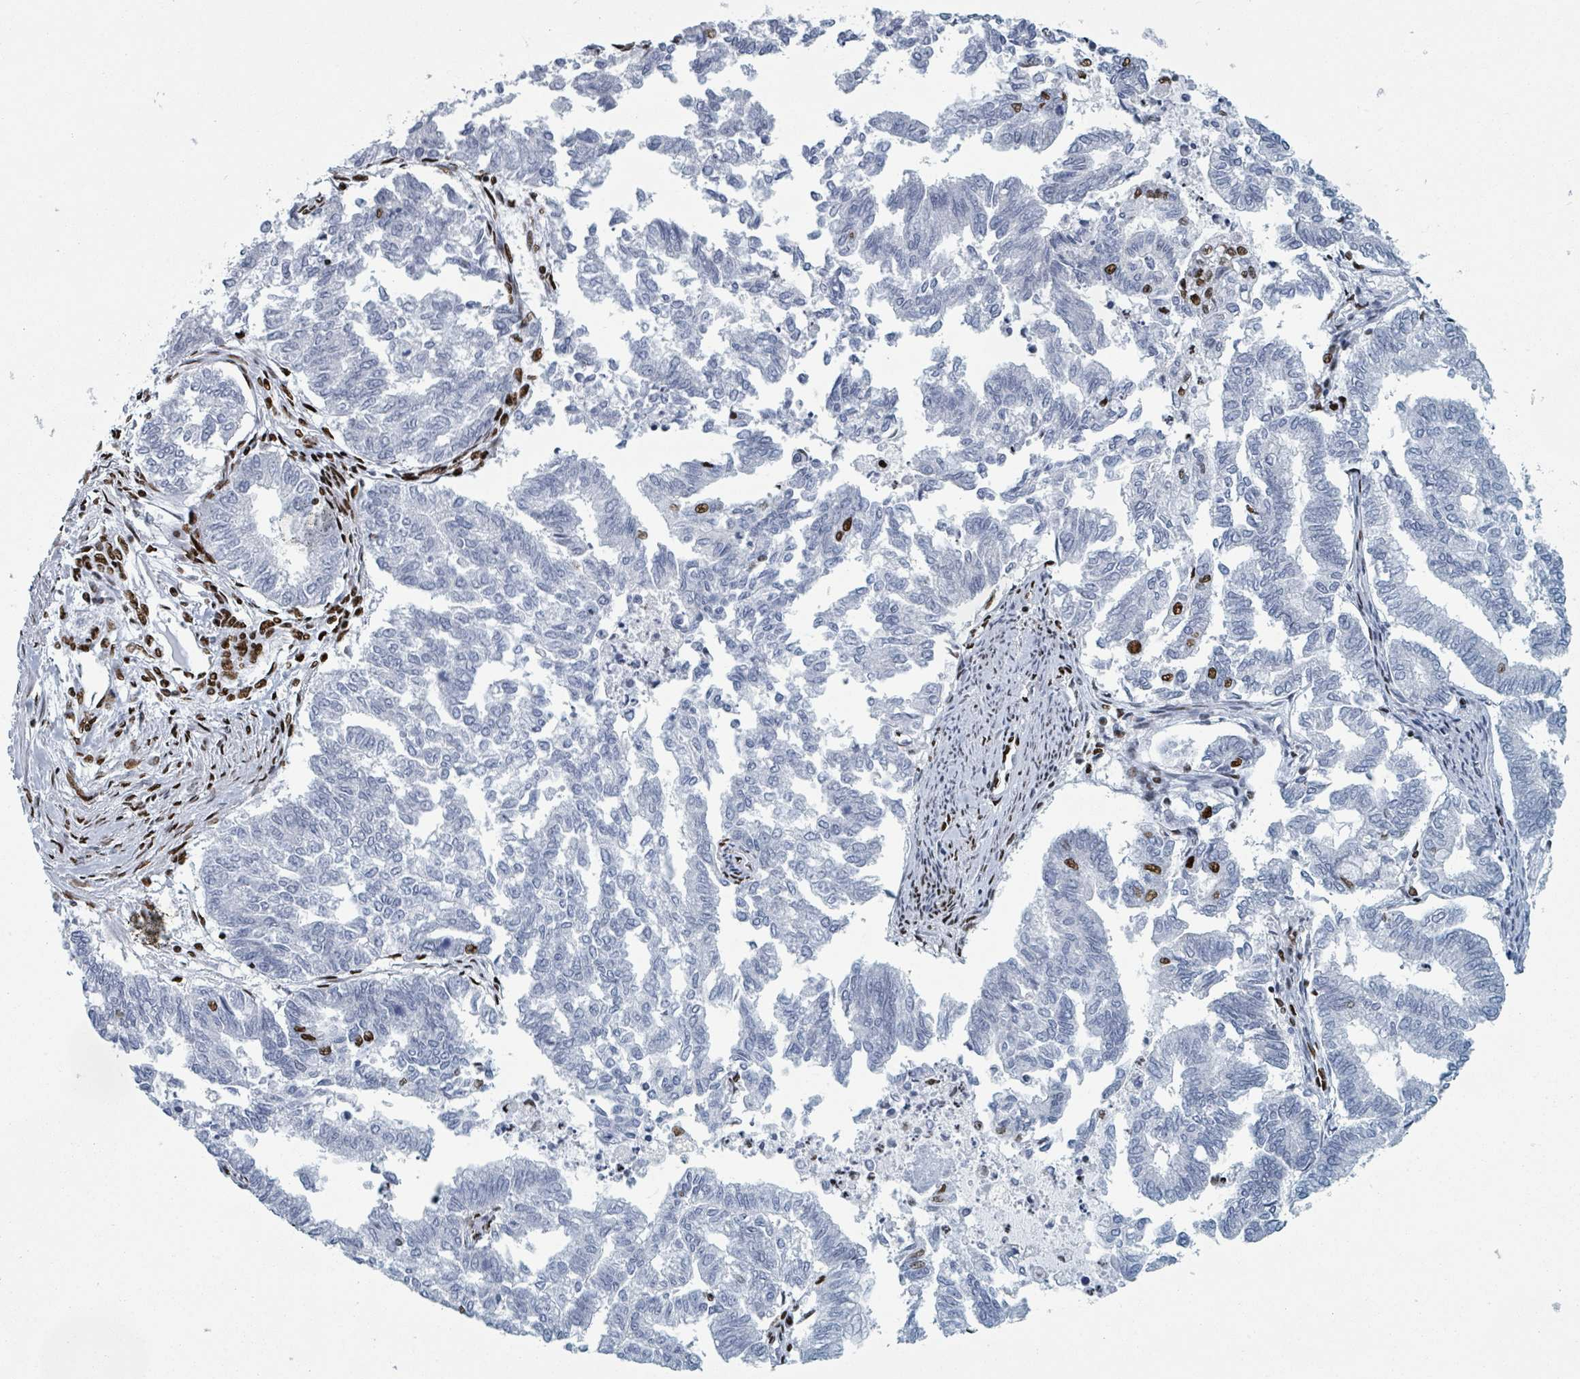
{"staining": {"intensity": "strong", "quantity": "25%-75%", "location": "nuclear"}, "tissue": "endometrial cancer", "cell_type": "Tumor cells", "image_type": "cancer", "snomed": [{"axis": "morphology", "description": "Adenocarcinoma, NOS"}, {"axis": "topography", "description": "Endometrium"}], "caption": "Human adenocarcinoma (endometrial) stained with a protein marker reveals strong staining in tumor cells.", "gene": "DHX16", "patient": {"sex": "female", "age": 79}}